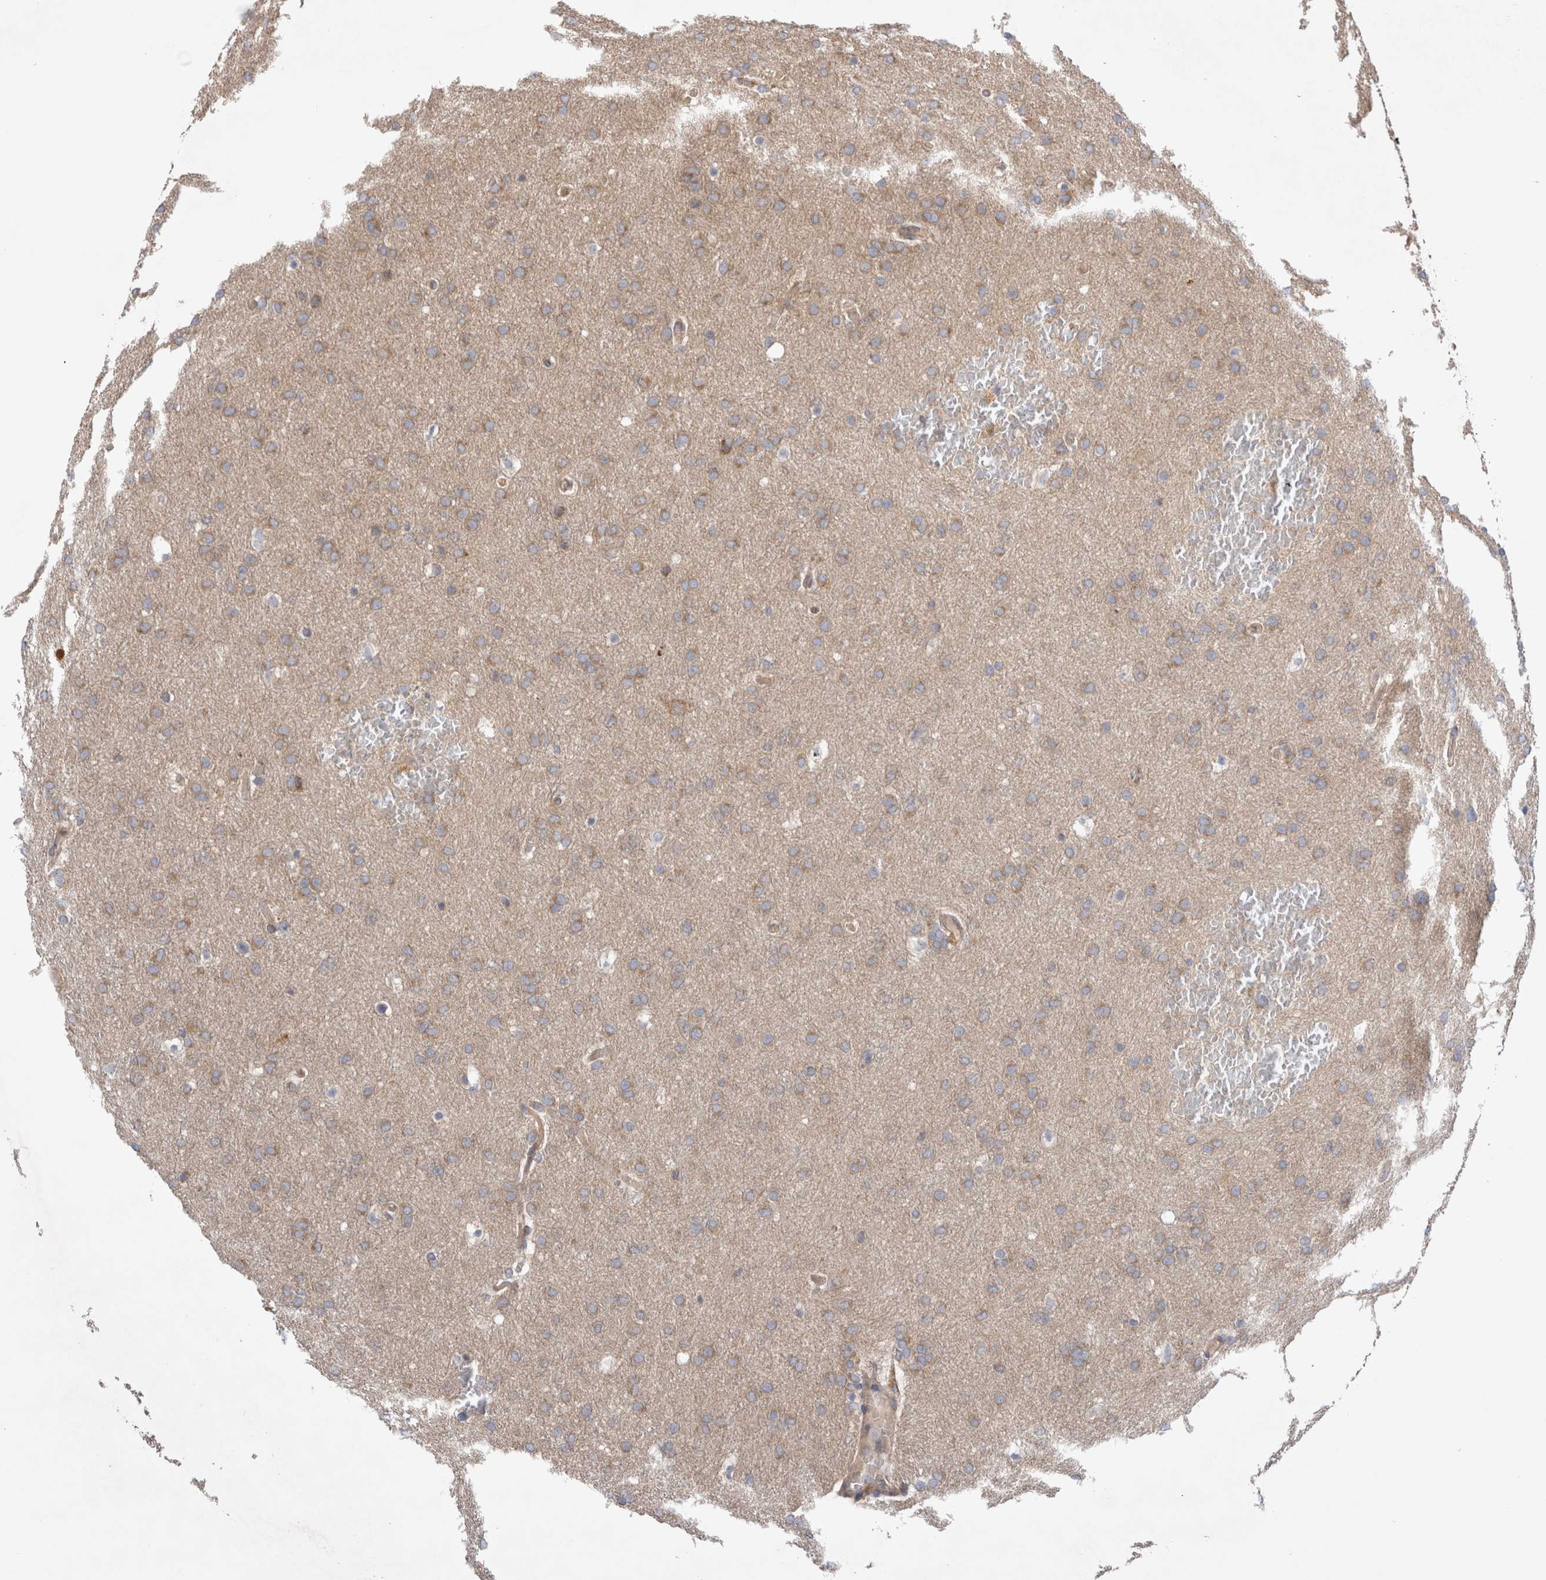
{"staining": {"intensity": "weak", "quantity": ">75%", "location": "cytoplasmic/membranous"}, "tissue": "glioma", "cell_type": "Tumor cells", "image_type": "cancer", "snomed": [{"axis": "morphology", "description": "Glioma, malignant, Low grade"}, {"axis": "topography", "description": "Brain"}], "caption": "Immunohistochemical staining of human glioma displays low levels of weak cytoplasmic/membranous expression in about >75% of tumor cells. (DAB (3,3'-diaminobenzidine) = brown stain, brightfield microscopy at high magnification).", "gene": "PDCD10", "patient": {"sex": "female", "age": 37}}